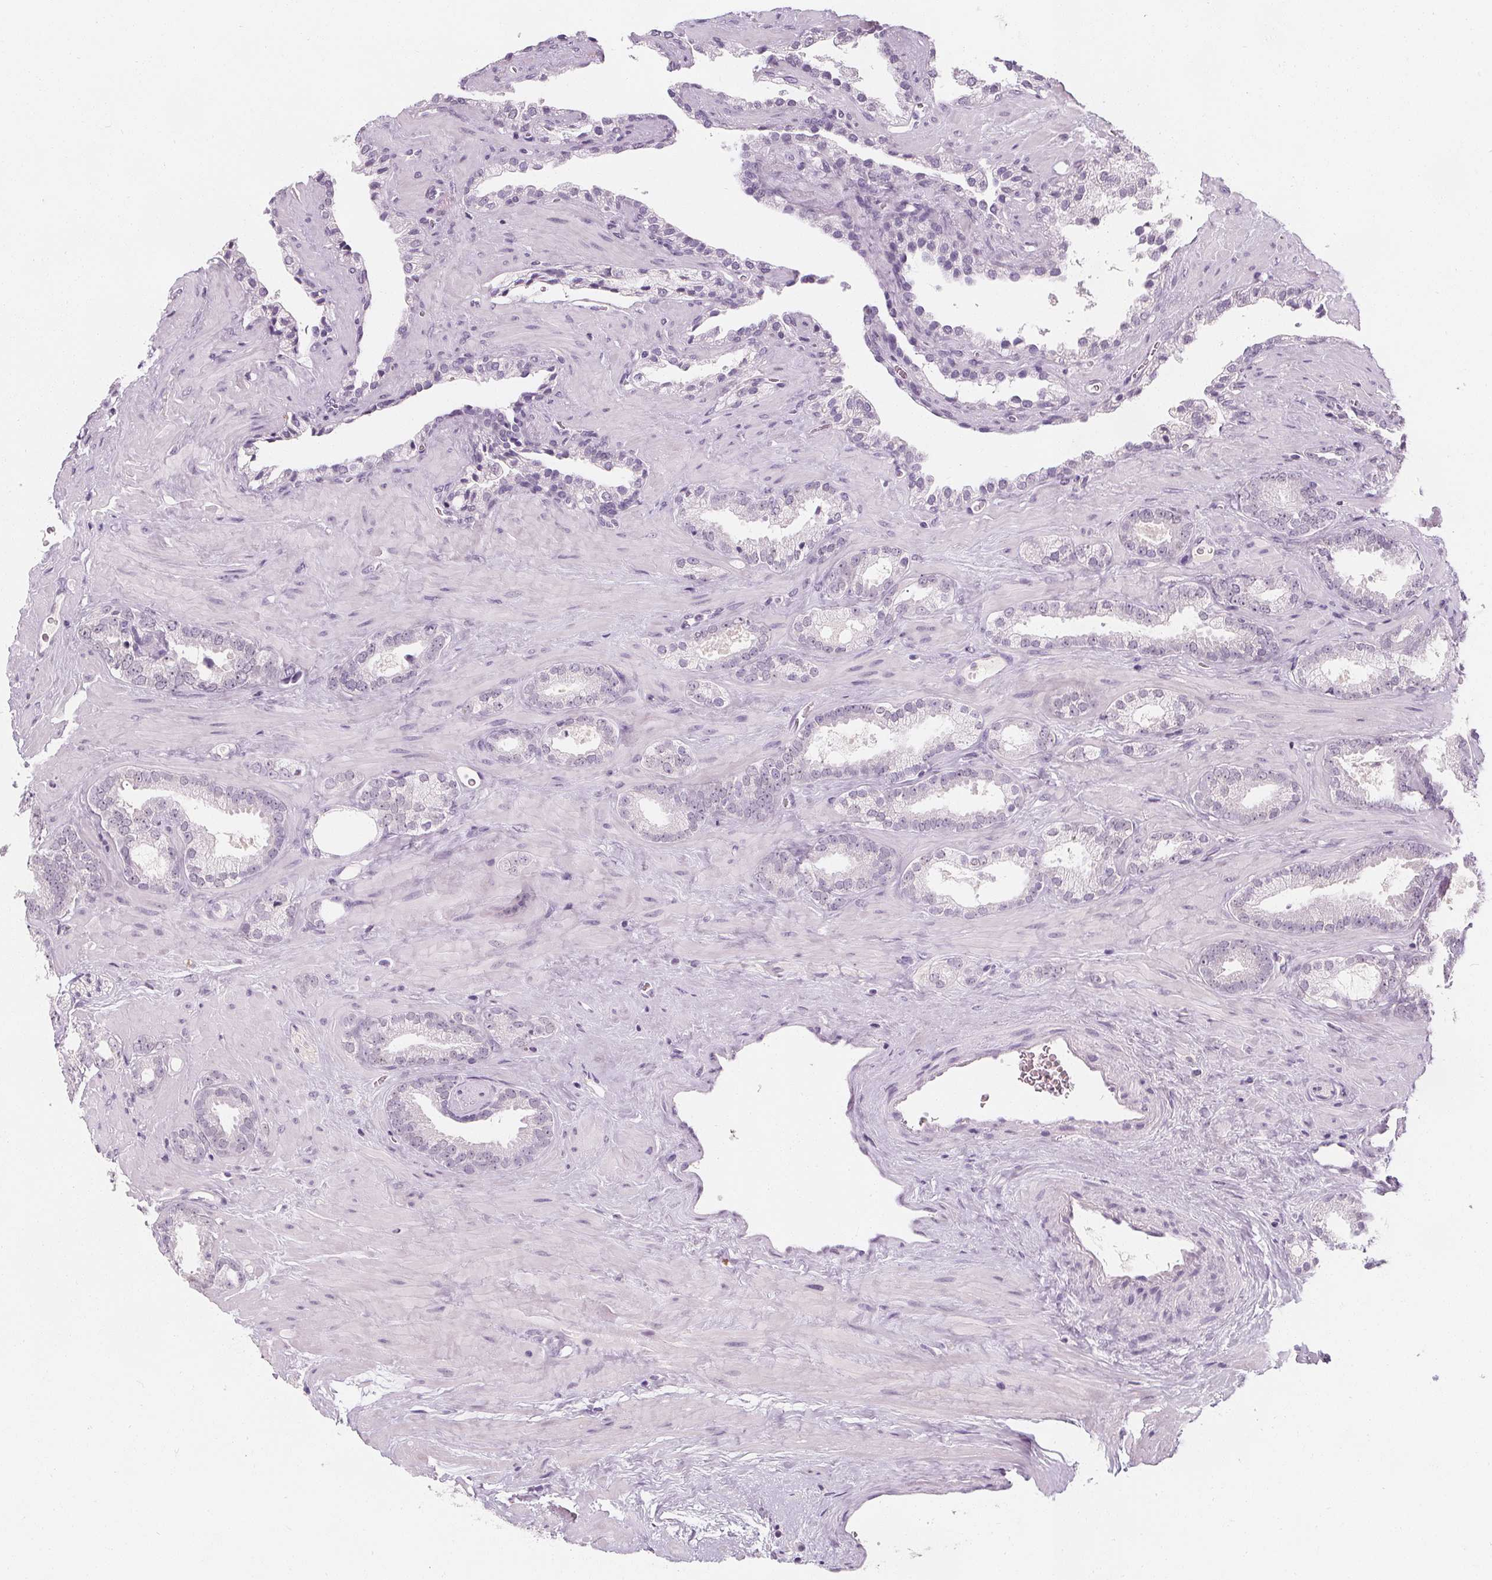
{"staining": {"intensity": "negative", "quantity": "none", "location": "none"}, "tissue": "prostate cancer", "cell_type": "Tumor cells", "image_type": "cancer", "snomed": [{"axis": "morphology", "description": "Adenocarcinoma, Low grade"}, {"axis": "topography", "description": "Prostate"}], "caption": "This is an IHC micrograph of human adenocarcinoma (low-grade) (prostate). There is no staining in tumor cells.", "gene": "DBX2", "patient": {"sex": "male", "age": 62}}